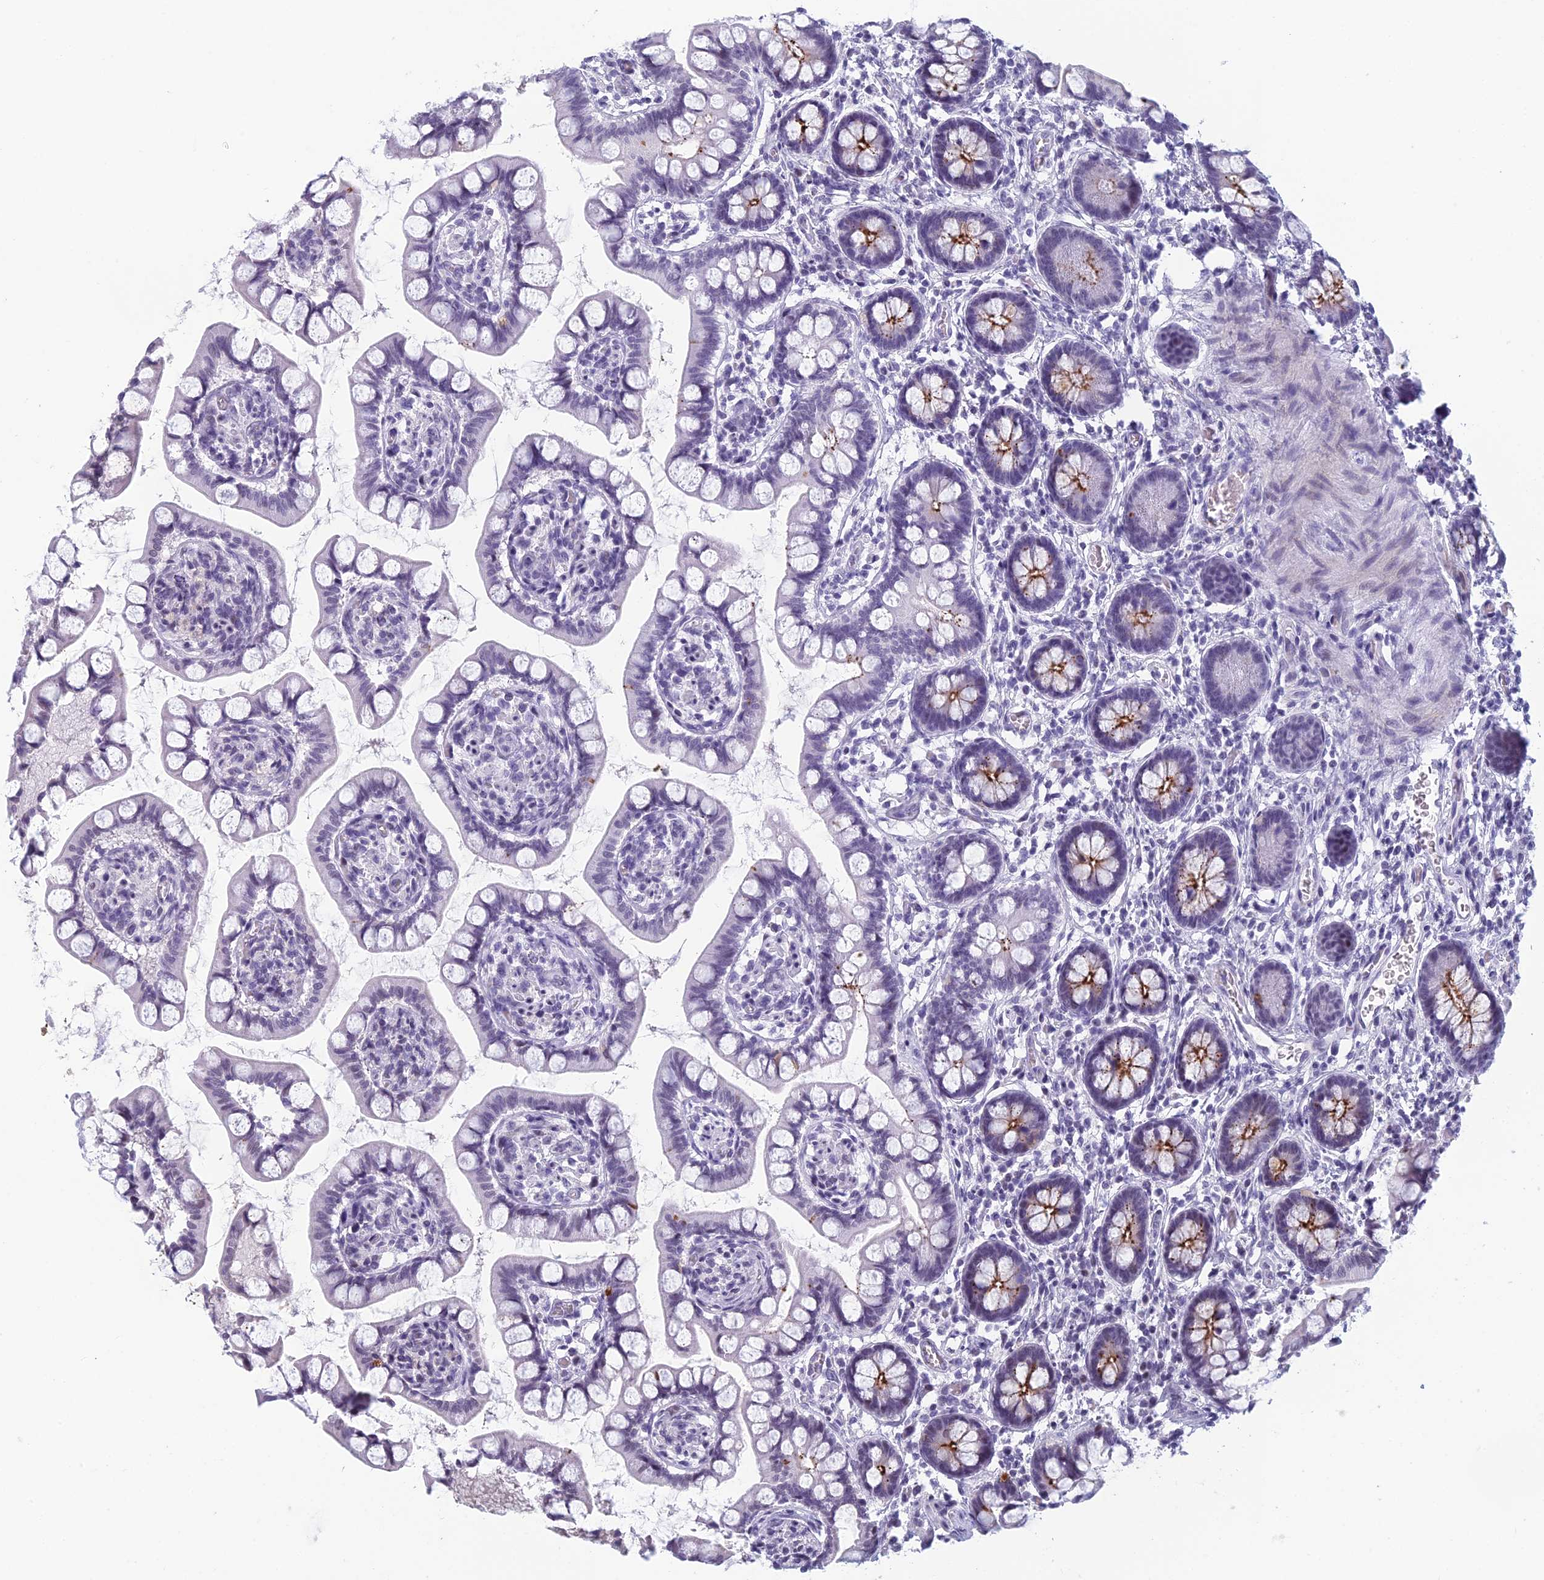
{"staining": {"intensity": "strong", "quantity": "<25%", "location": "cytoplasmic/membranous"}, "tissue": "small intestine", "cell_type": "Glandular cells", "image_type": "normal", "snomed": [{"axis": "morphology", "description": "Normal tissue, NOS"}, {"axis": "topography", "description": "Small intestine"}], "caption": "Approximately <25% of glandular cells in unremarkable human small intestine exhibit strong cytoplasmic/membranous protein positivity as visualized by brown immunohistochemical staining.", "gene": "RGS17", "patient": {"sex": "male", "age": 52}}